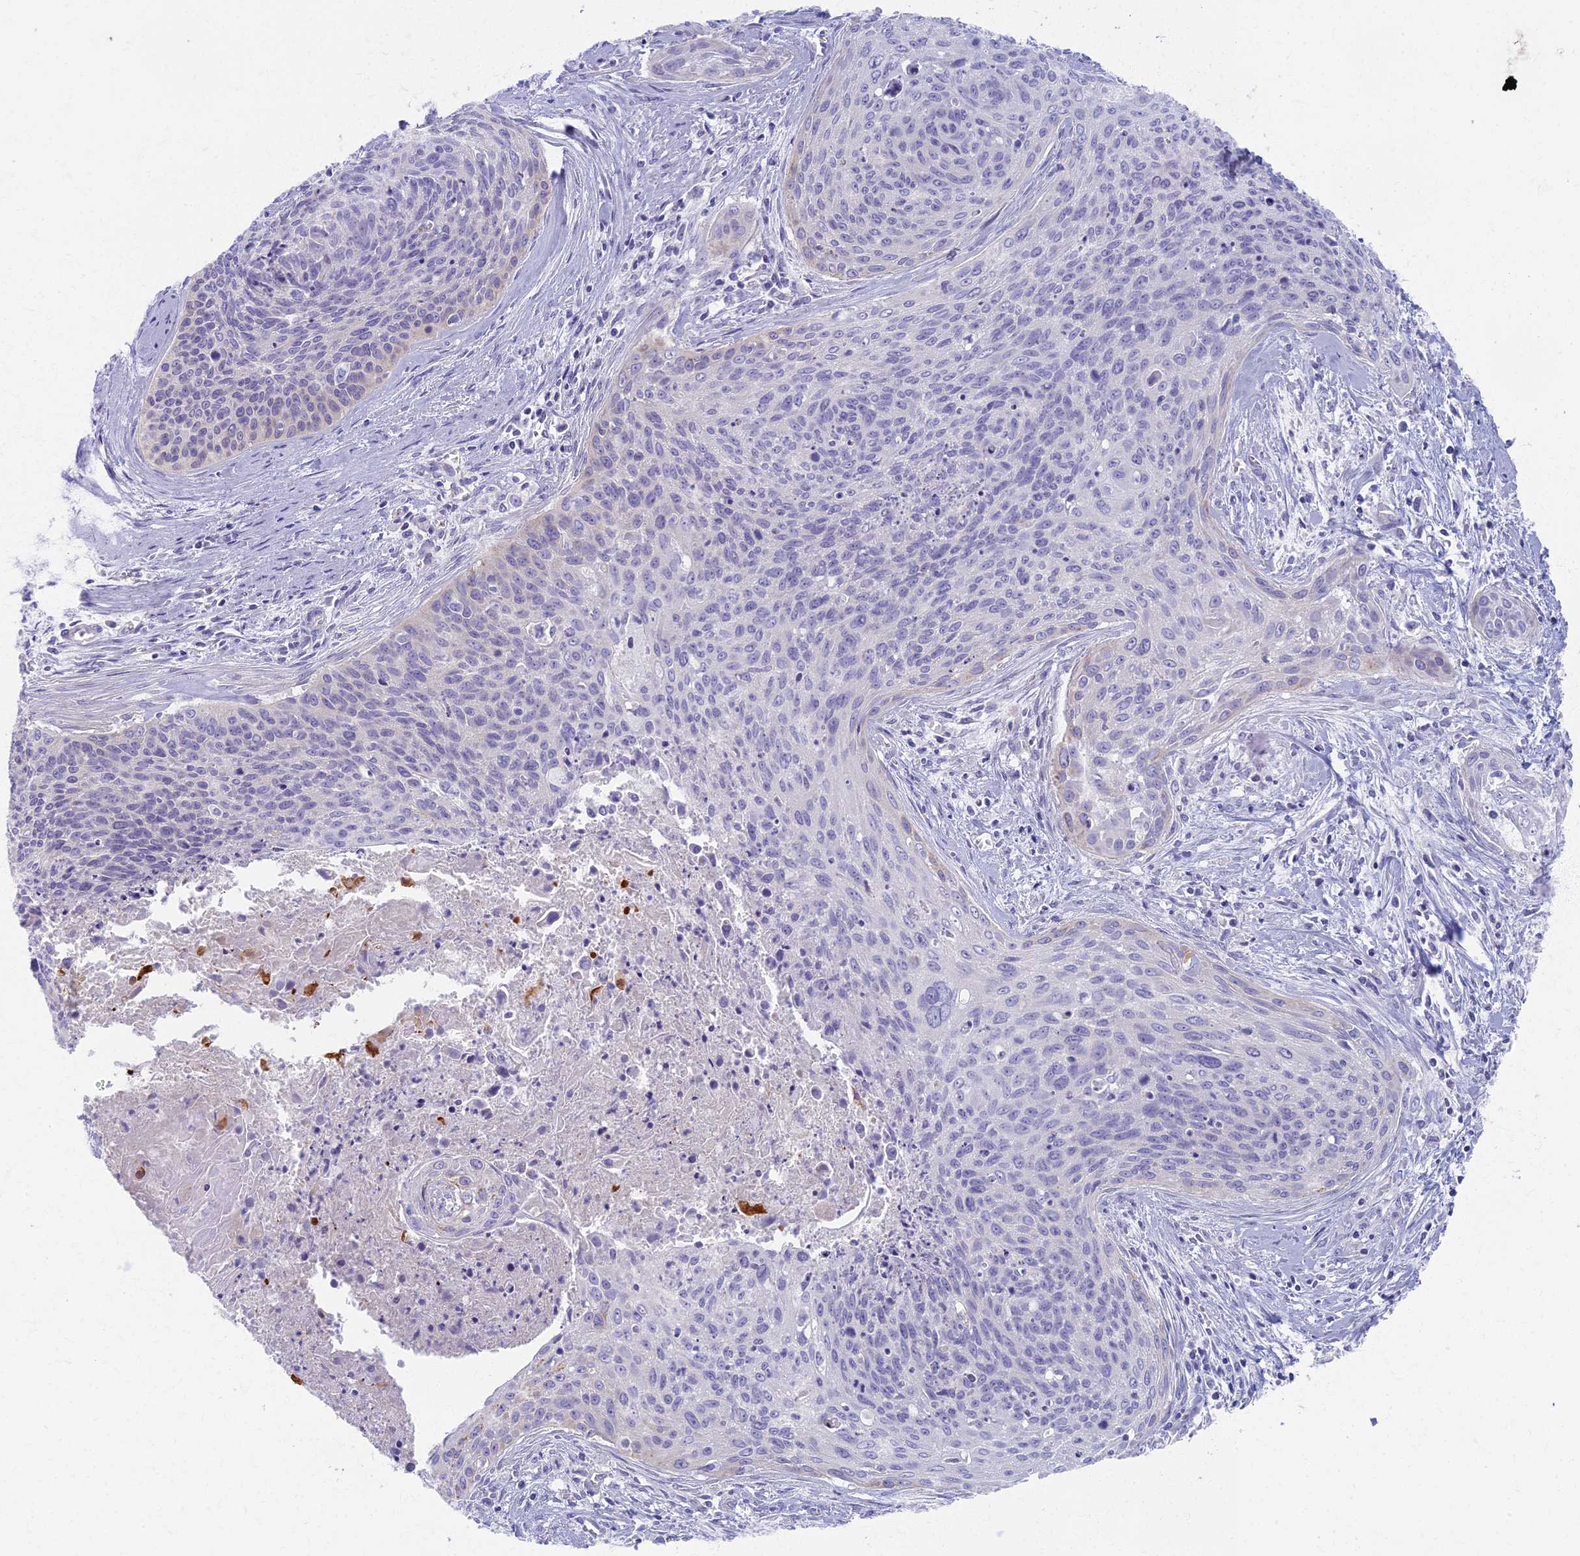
{"staining": {"intensity": "negative", "quantity": "none", "location": "none"}, "tissue": "cervical cancer", "cell_type": "Tumor cells", "image_type": "cancer", "snomed": [{"axis": "morphology", "description": "Squamous cell carcinoma, NOS"}, {"axis": "topography", "description": "Cervix"}], "caption": "DAB immunohistochemical staining of cervical squamous cell carcinoma displays no significant positivity in tumor cells.", "gene": "AP4E1", "patient": {"sex": "female", "age": 55}}